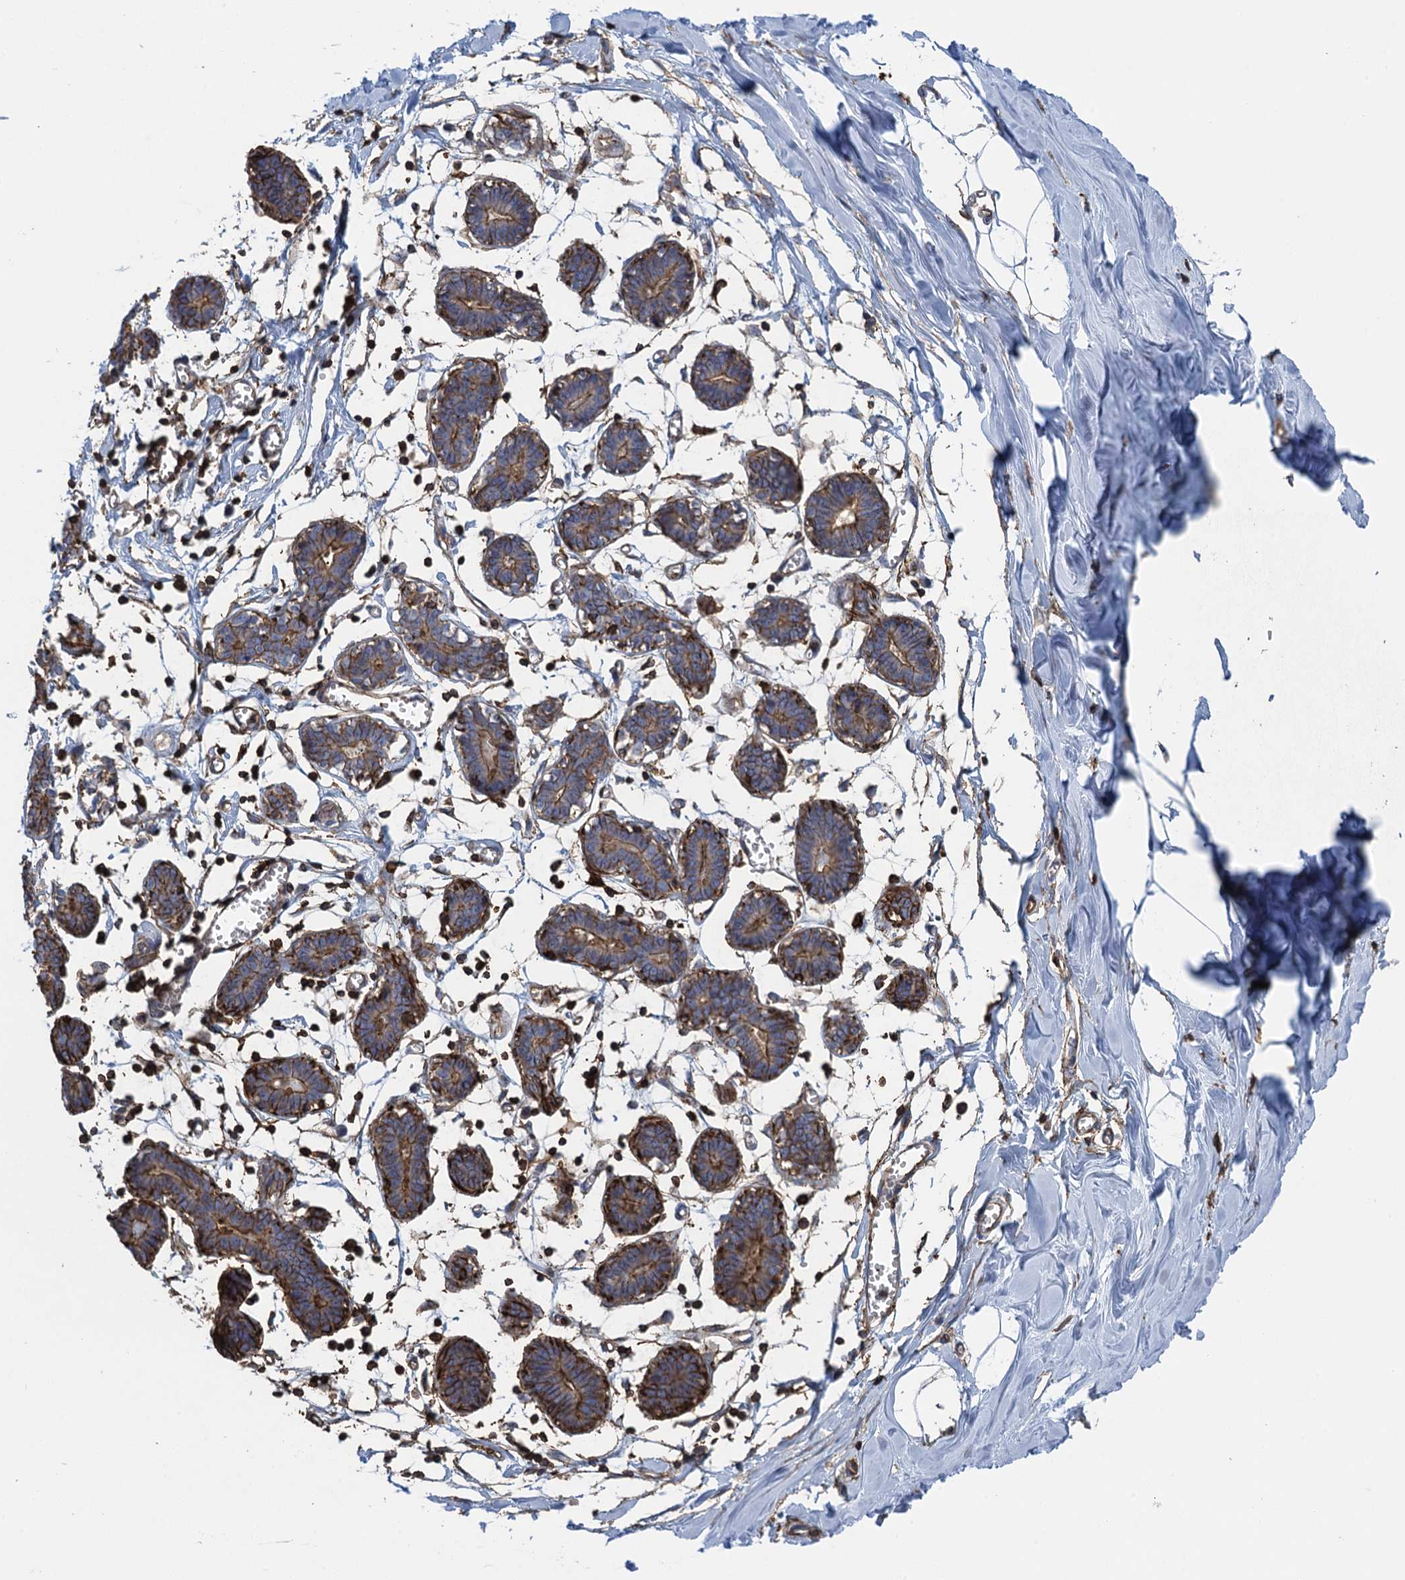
{"staining": {"intensity": "negative", "quantity": "none", "location": "none"}, "tissue": "breast", "cell_type": "Adipocytes", "image_type": "normal", "snomed": [{"axis": "morphology", "description": "Normal tissue, NOS"}, {"axis": "topography", "description": "Breast"}], "caption": "Immunohistochemical staining of benign human breast shows no significant positivity in adipocytes.", "gene": "PROSER2", "patient": {"sex": "female", "age": 27}}